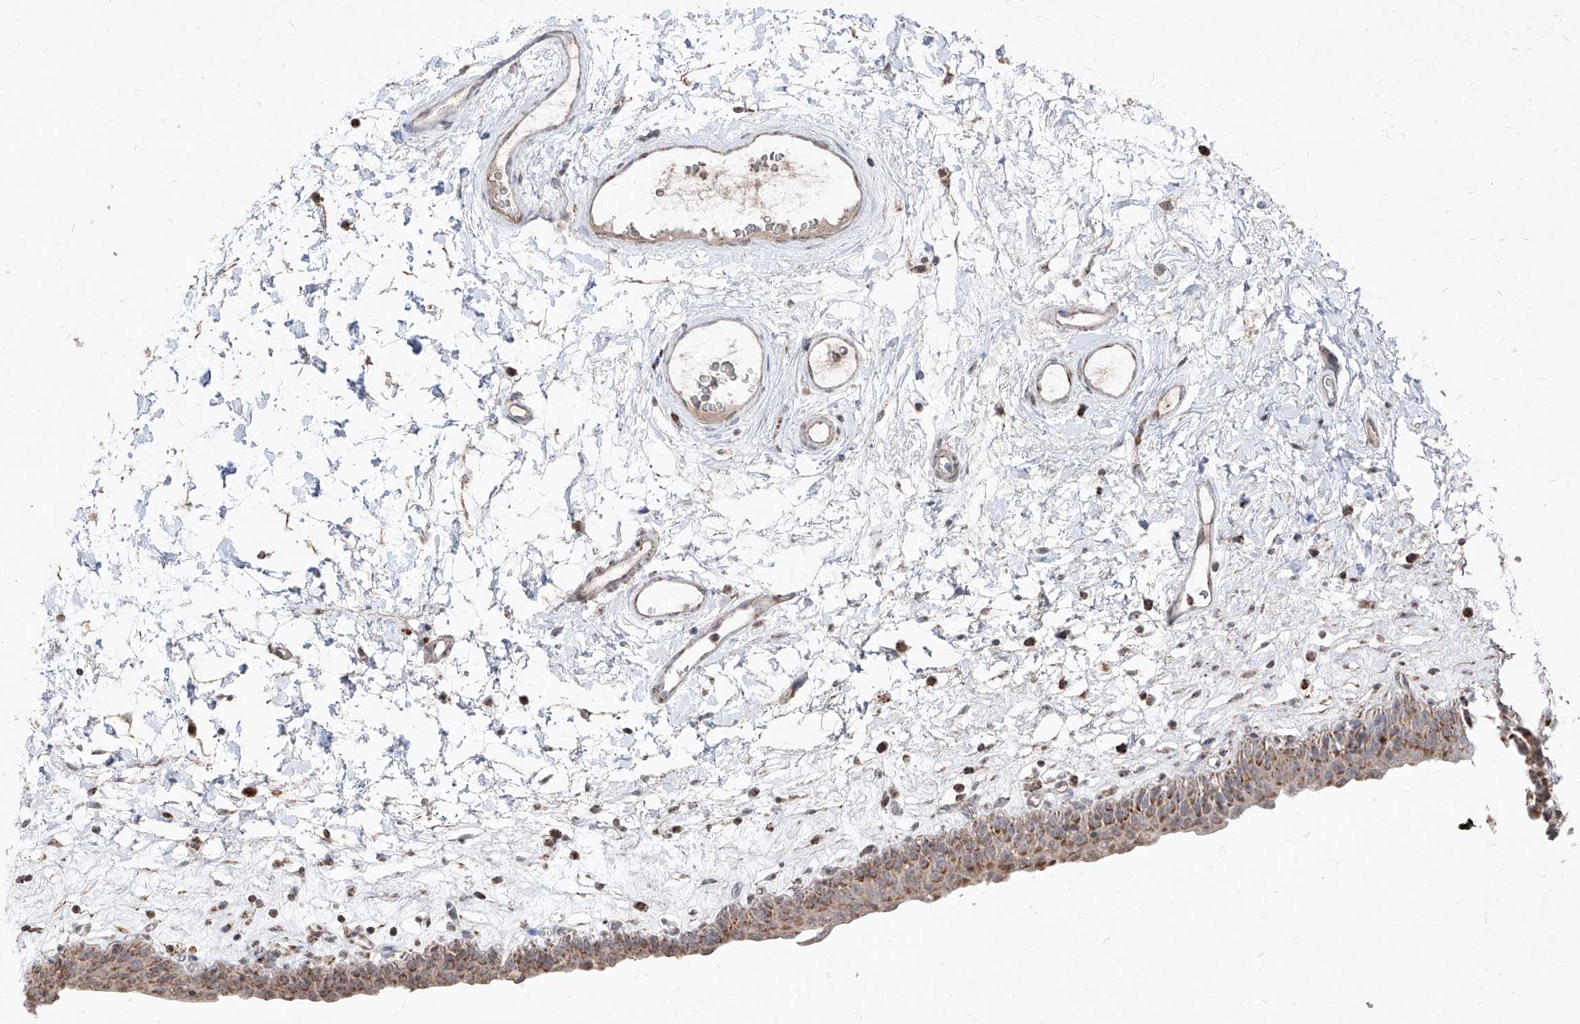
{"staining": {"intensity": "moderate", "quantity": ">75%", "location": "cytoplasmic/membranous"}, "tissue": "urinary bladder", "cell_type": "Urothelial cells", "image_type": "normal", "snomed": [{"axis": "morphology", "description": "Normal tissue, NOS"}, {"axis": "topography", "description": "Urinary bladder"}], "caption": "This micrograph displays normal urinary bladder stained with immunohistochemistry (IHC) to label a protein in brown. The cytoplasmic/membranous of urothelial cells show moderate positivity for the protein. Nuclei are counter-stained blue.", "gene": "NDUFB3", "patient": {"sex": "male", "age": 83}}